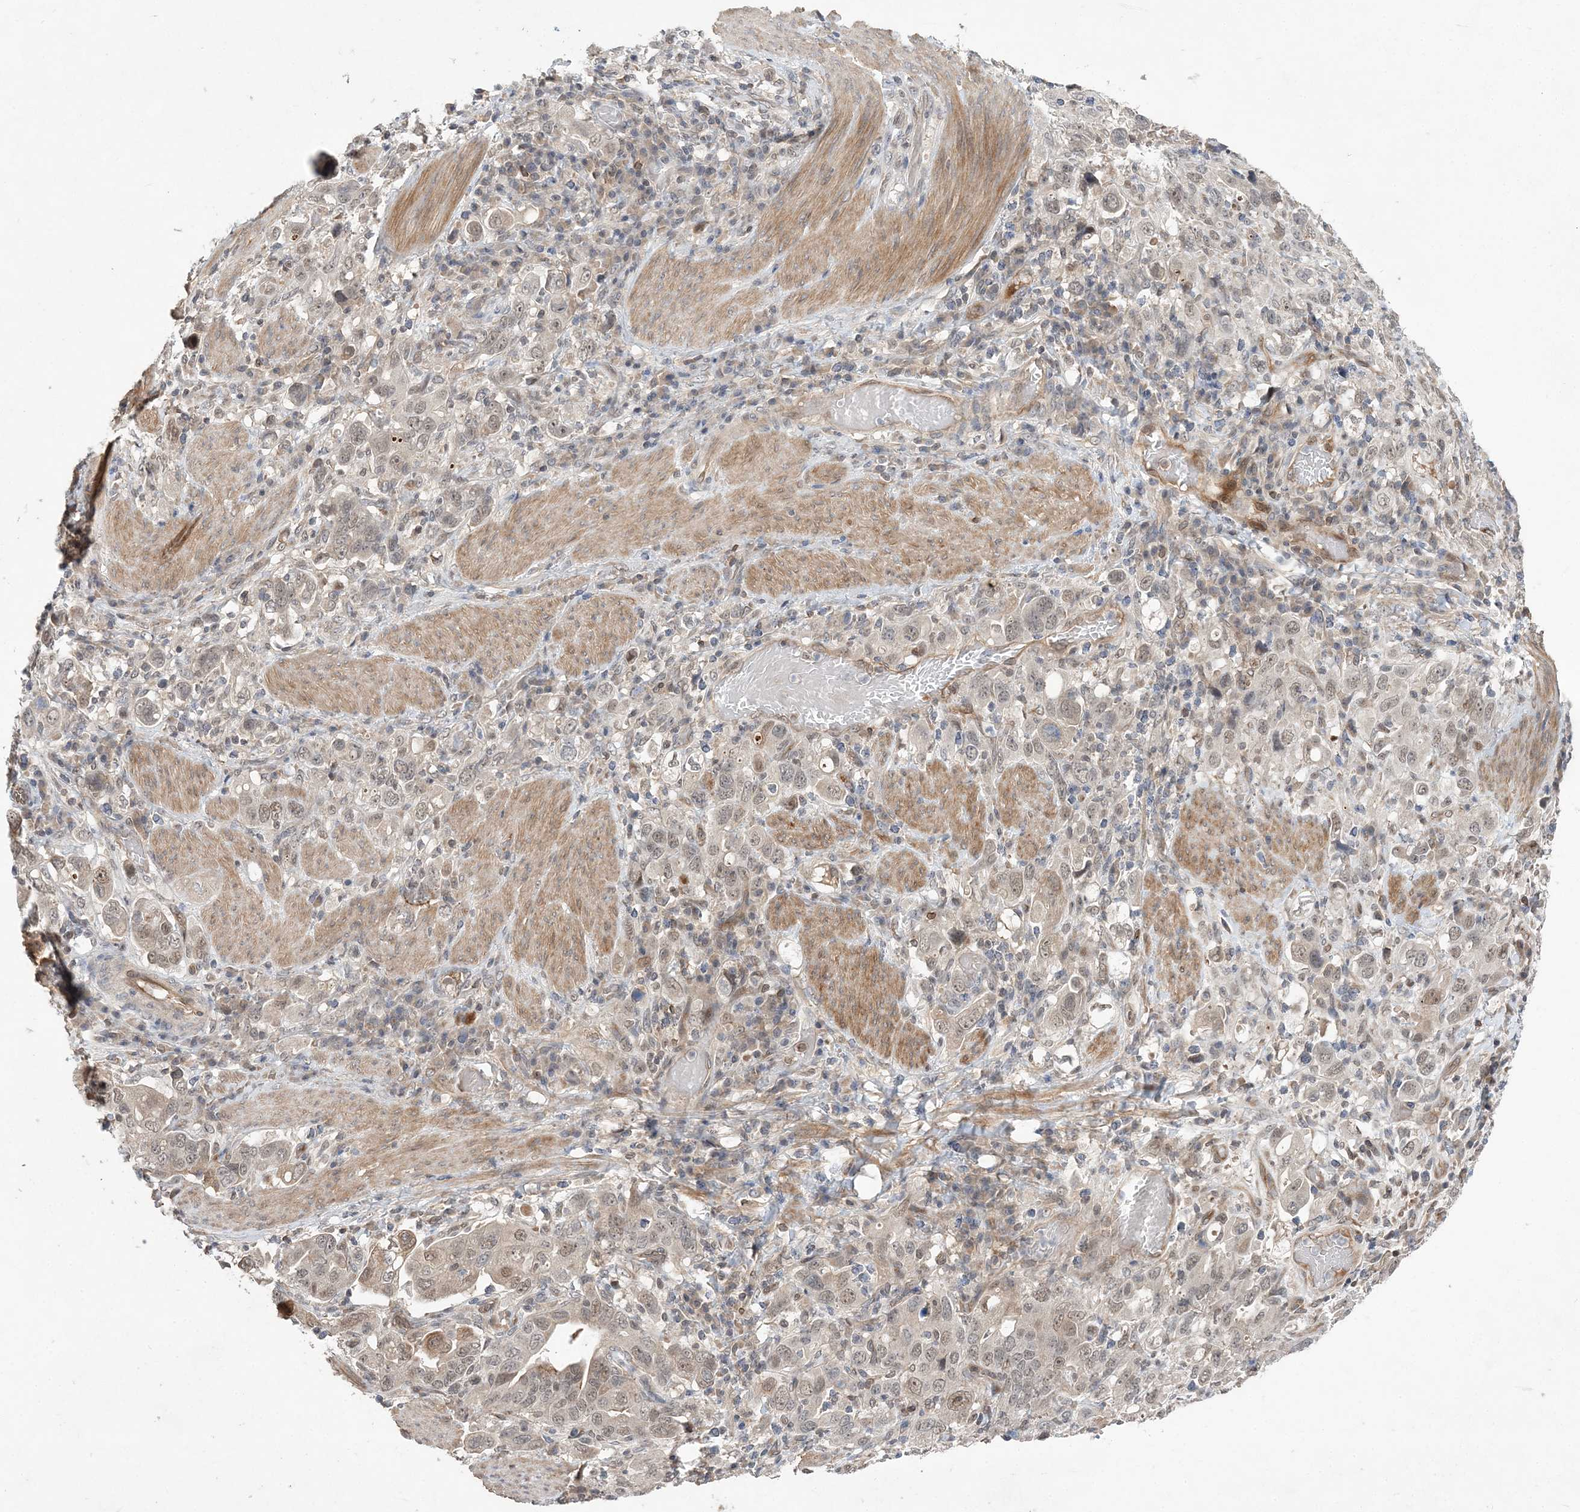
{"staining": {"intensity": "weak", "quantity": "<25%", "location": "nuclear"}, "tissue": "stomach cancer", "cell_type": "Tumor cells", "image_type": "cancer", "snomed": [{"axis": "morphology", "description": "Adenocarcinoma, NOS"}, {"axis": "topography", "description": "Stomach, upper"}], "caption": "DAB (3,3'-diaminobenzidine) immunohistochemical staining of adenocarcinoma (stomach) reveals no significant positivity in tumor cells.", "gene": "TMEM132B", "patient": {"sex": "male", "age": 62}}